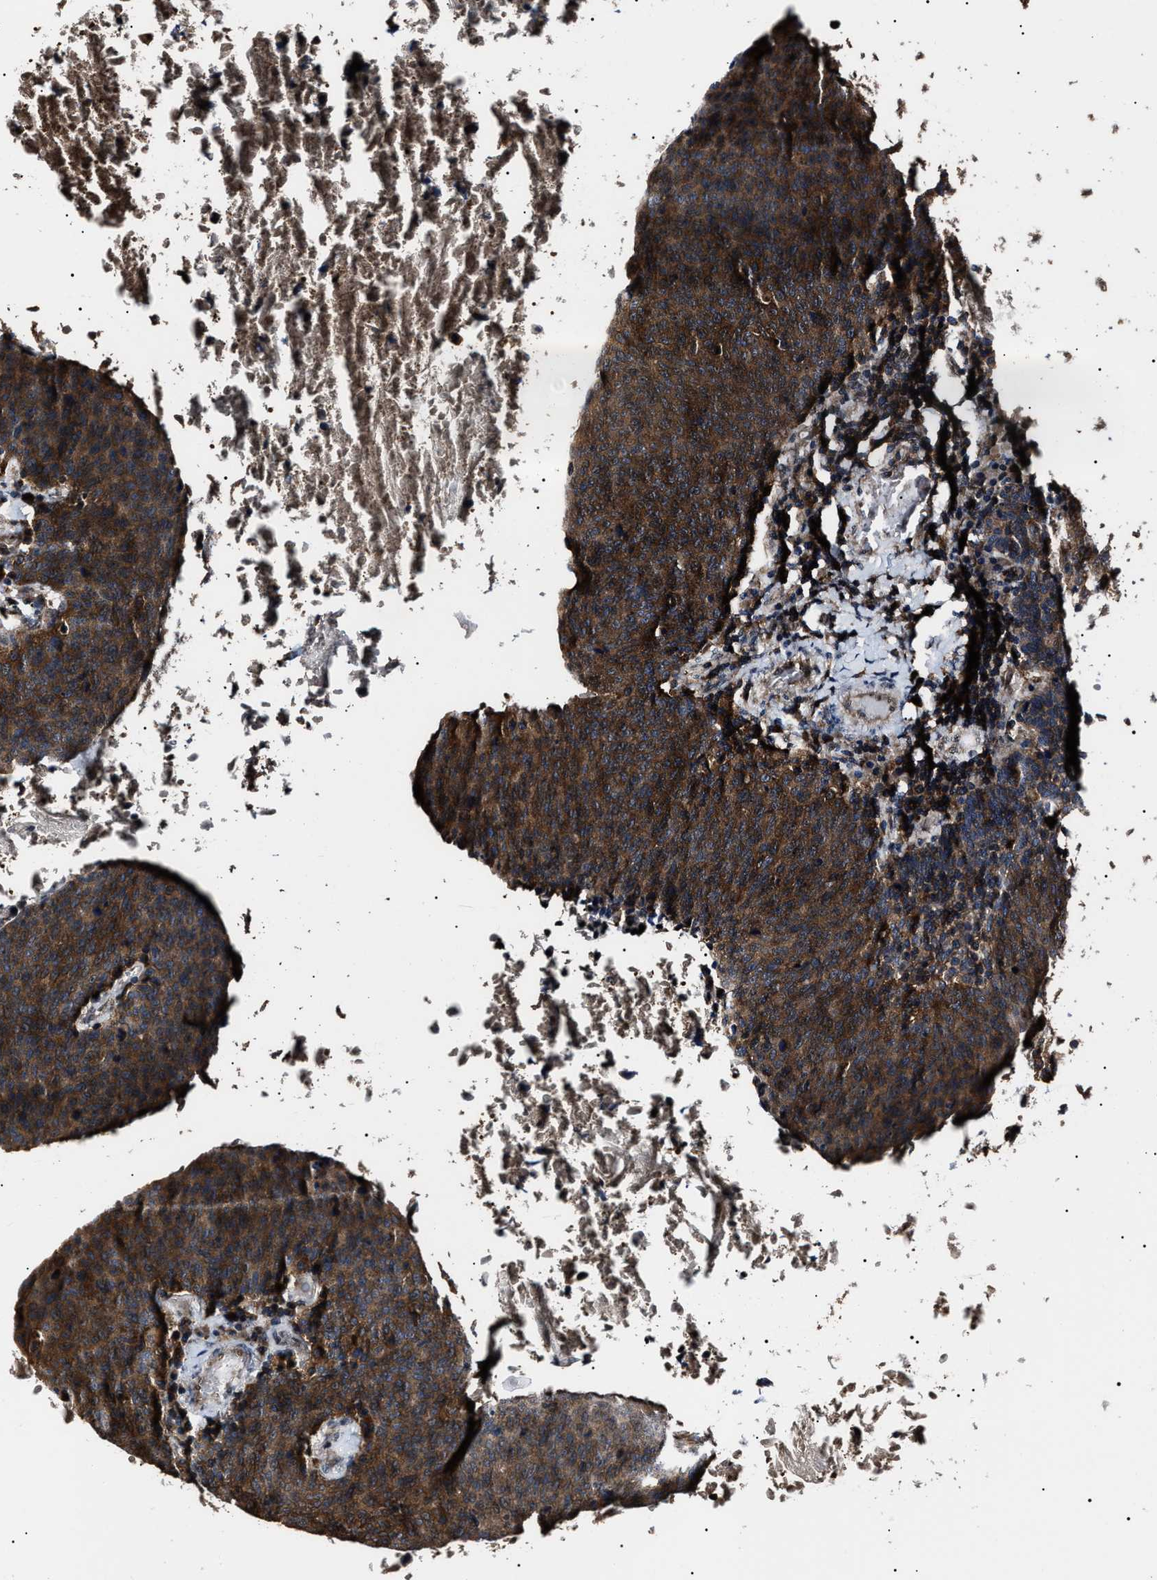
{"staining": {"intensity": "moderate", "quantity": ">75%", "location": "cytoplasmic/membranous"}, "tissue": "head and neck cancer", "cell_type": "Tumor cells", "image_type": "cancer", "snomed": [{"axis": "morphology", "description": "Squamous cell carcinoma, NOS"}, {"axis": "morphology", "description": "Squamous cell carcinoma, metastatic, NOS"}, {"axis": "topography", "description": "Lymph node"}, {"axis": "topography", "description": "Head-Neck"}], "caption": "Immunohistochemical staining of human metastatic squamous cell carcinoma (head and neck) shows moderate cytoplasmic/membranous protein expression in approximately >75% of tumor cells. Immunohistochemistry stains the protein of interest in brown and the nuclei are stained blue.", "gene": "CCT8", "patient": {"sex": "male", "age": 62}}